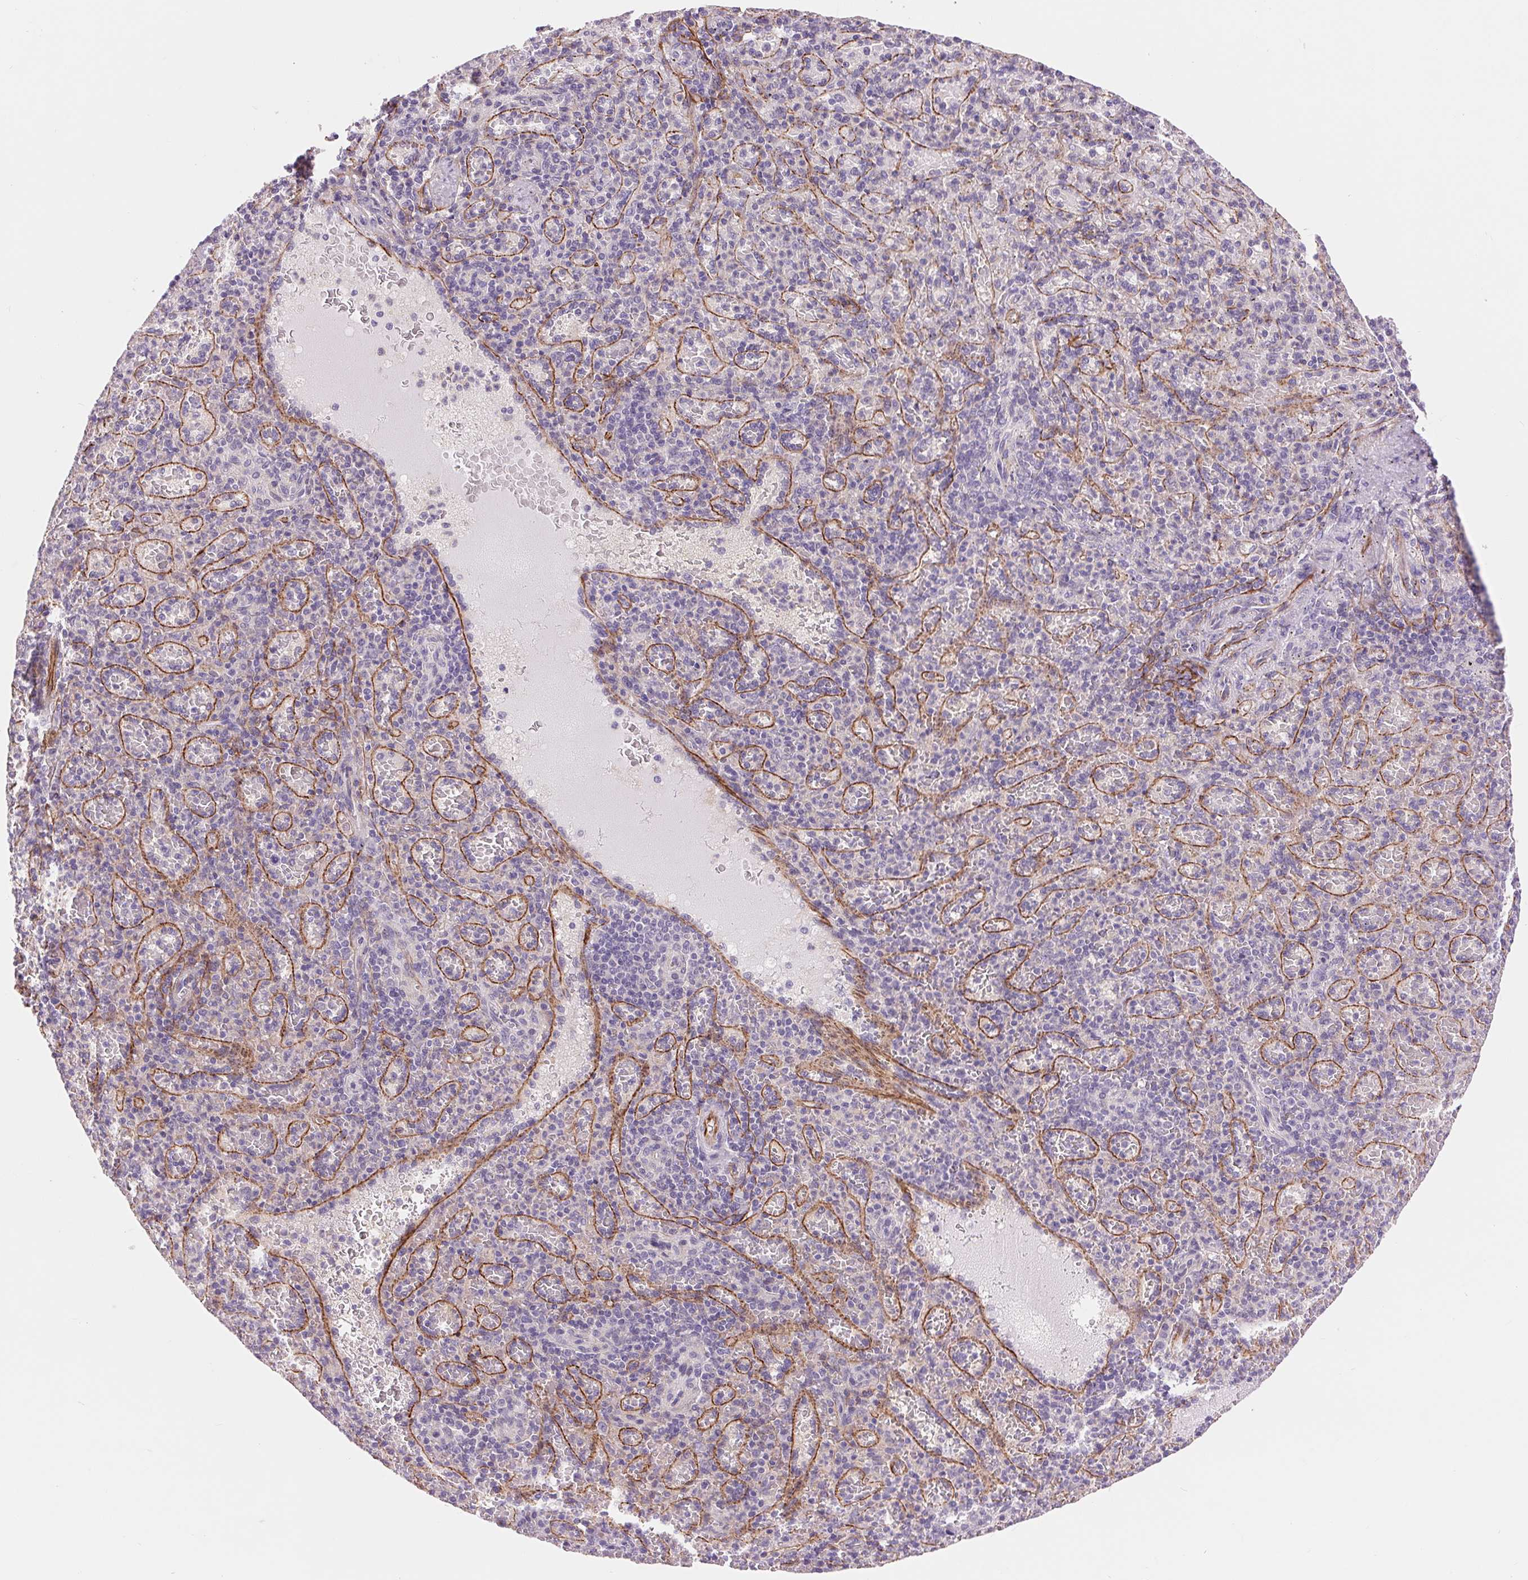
{"staining": {"intensity": "negative", "quantity": "none", "location": "none"}, "tissue": "spleen", "cell_type": "Cells in red pulp", "image_type": "normal", "snomed": [{"axis": "morphology", "description": "Normal tissue, NOS"}, {"axis": "topography", "description": "Spleen"}], "caption": "Photomicrograph shows no protein positivity in cells in red pulp of normal spleen.", "gene": "DIXDC1", "patient": {"sex": "female", "age": 74}}